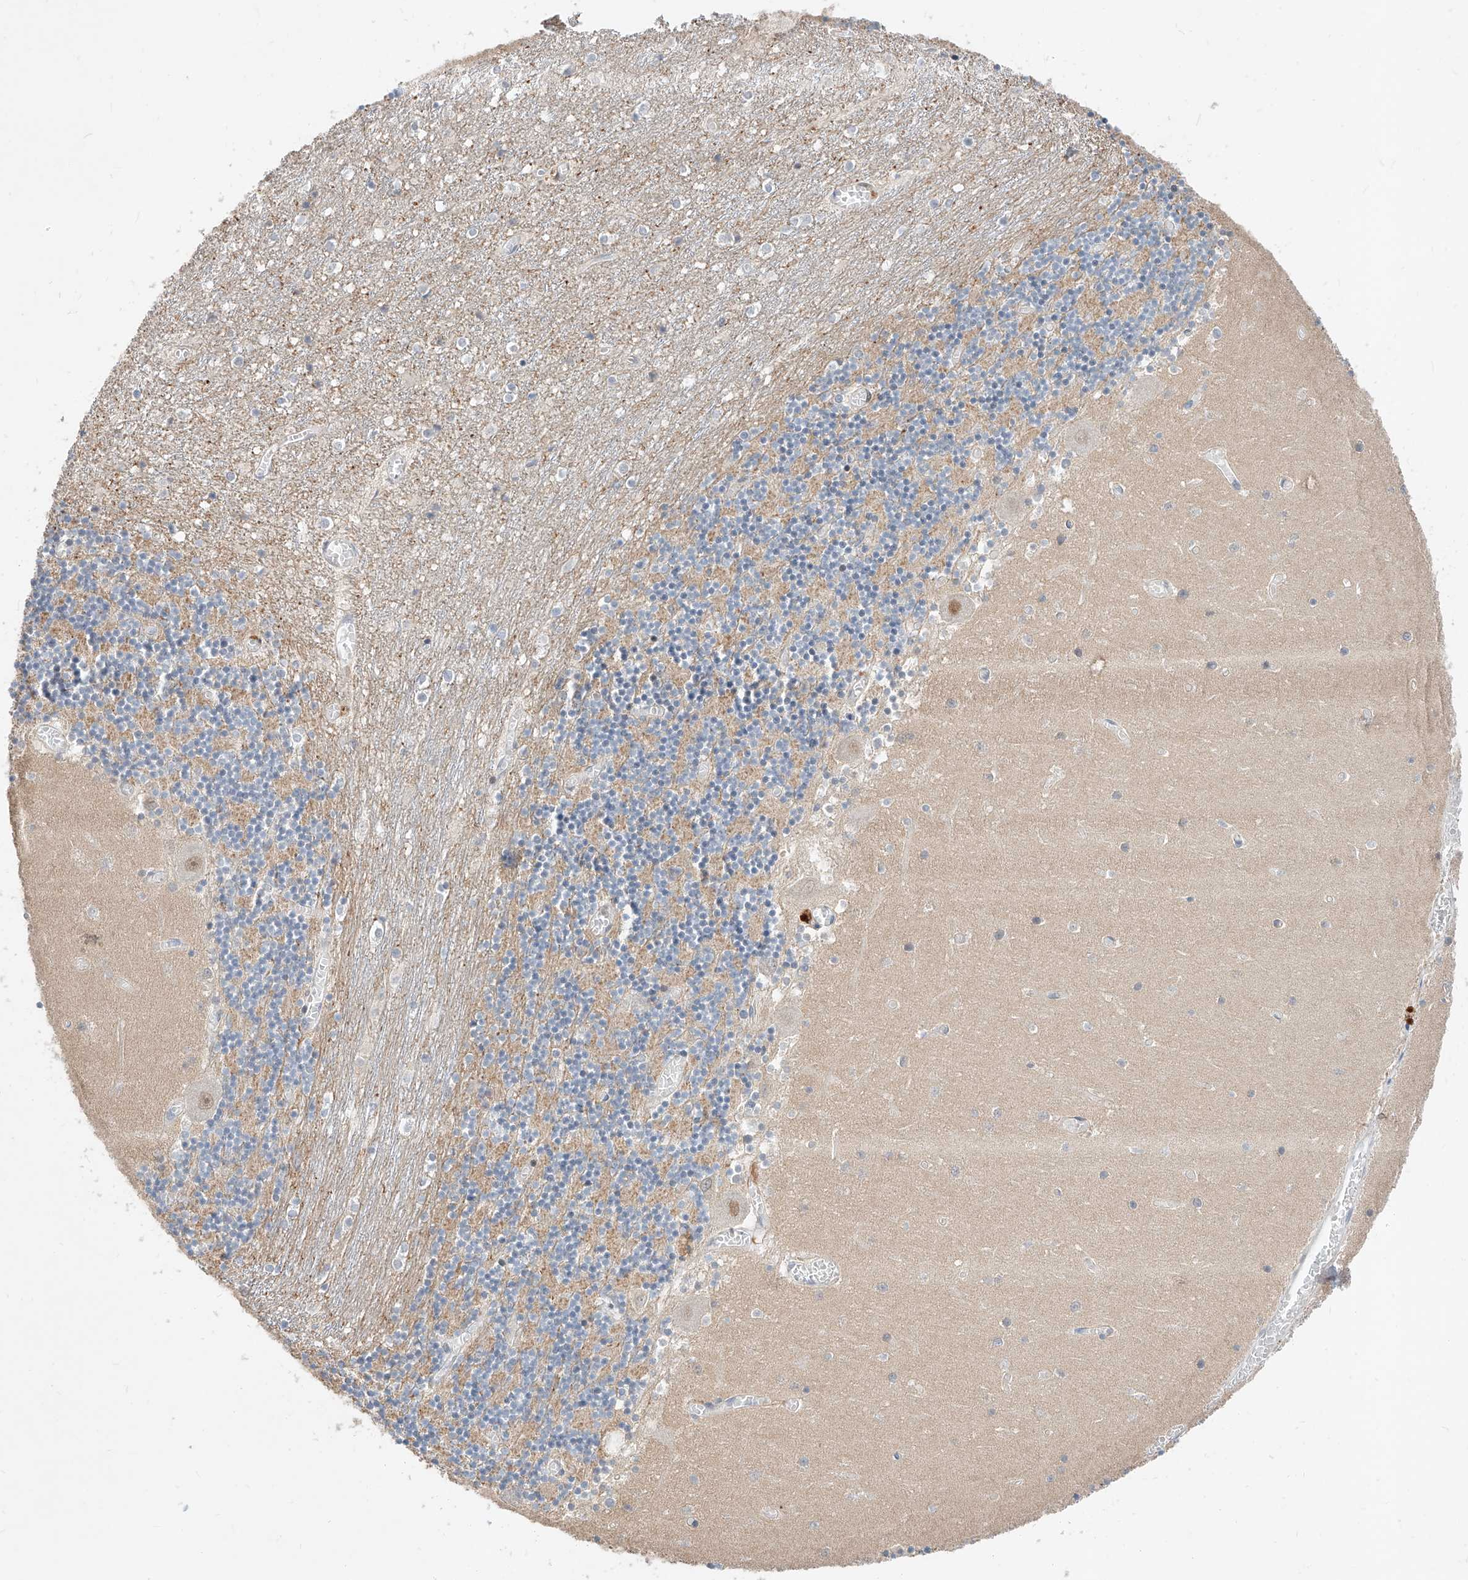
{"staining": {"intensity": "moderate", "quantity": "25%-75%", "location": "cytoplasmic/membranous"}, "tissue": "cerebellum", "cell_type": "Cells in granular layer", "image_type": "normal", "snomed": [{"axis": "morphology", "description": "Normal tissue, NOS"}, {"axis": "topography", "description": "Cerebellum"}], "caption": "Immunohistochemical staining of benign human cerebellum reveals medium levels of moderate cytoplasmic/membranous positivity in about 25%-75% of cells in granular layer. The staining was performed using DAB, with brown indicating positive protein expression. Nuclei are stained blue with hematoxylin.", "gene": "DIRAS3", "patient": {"sex": "female", "age": 28}}